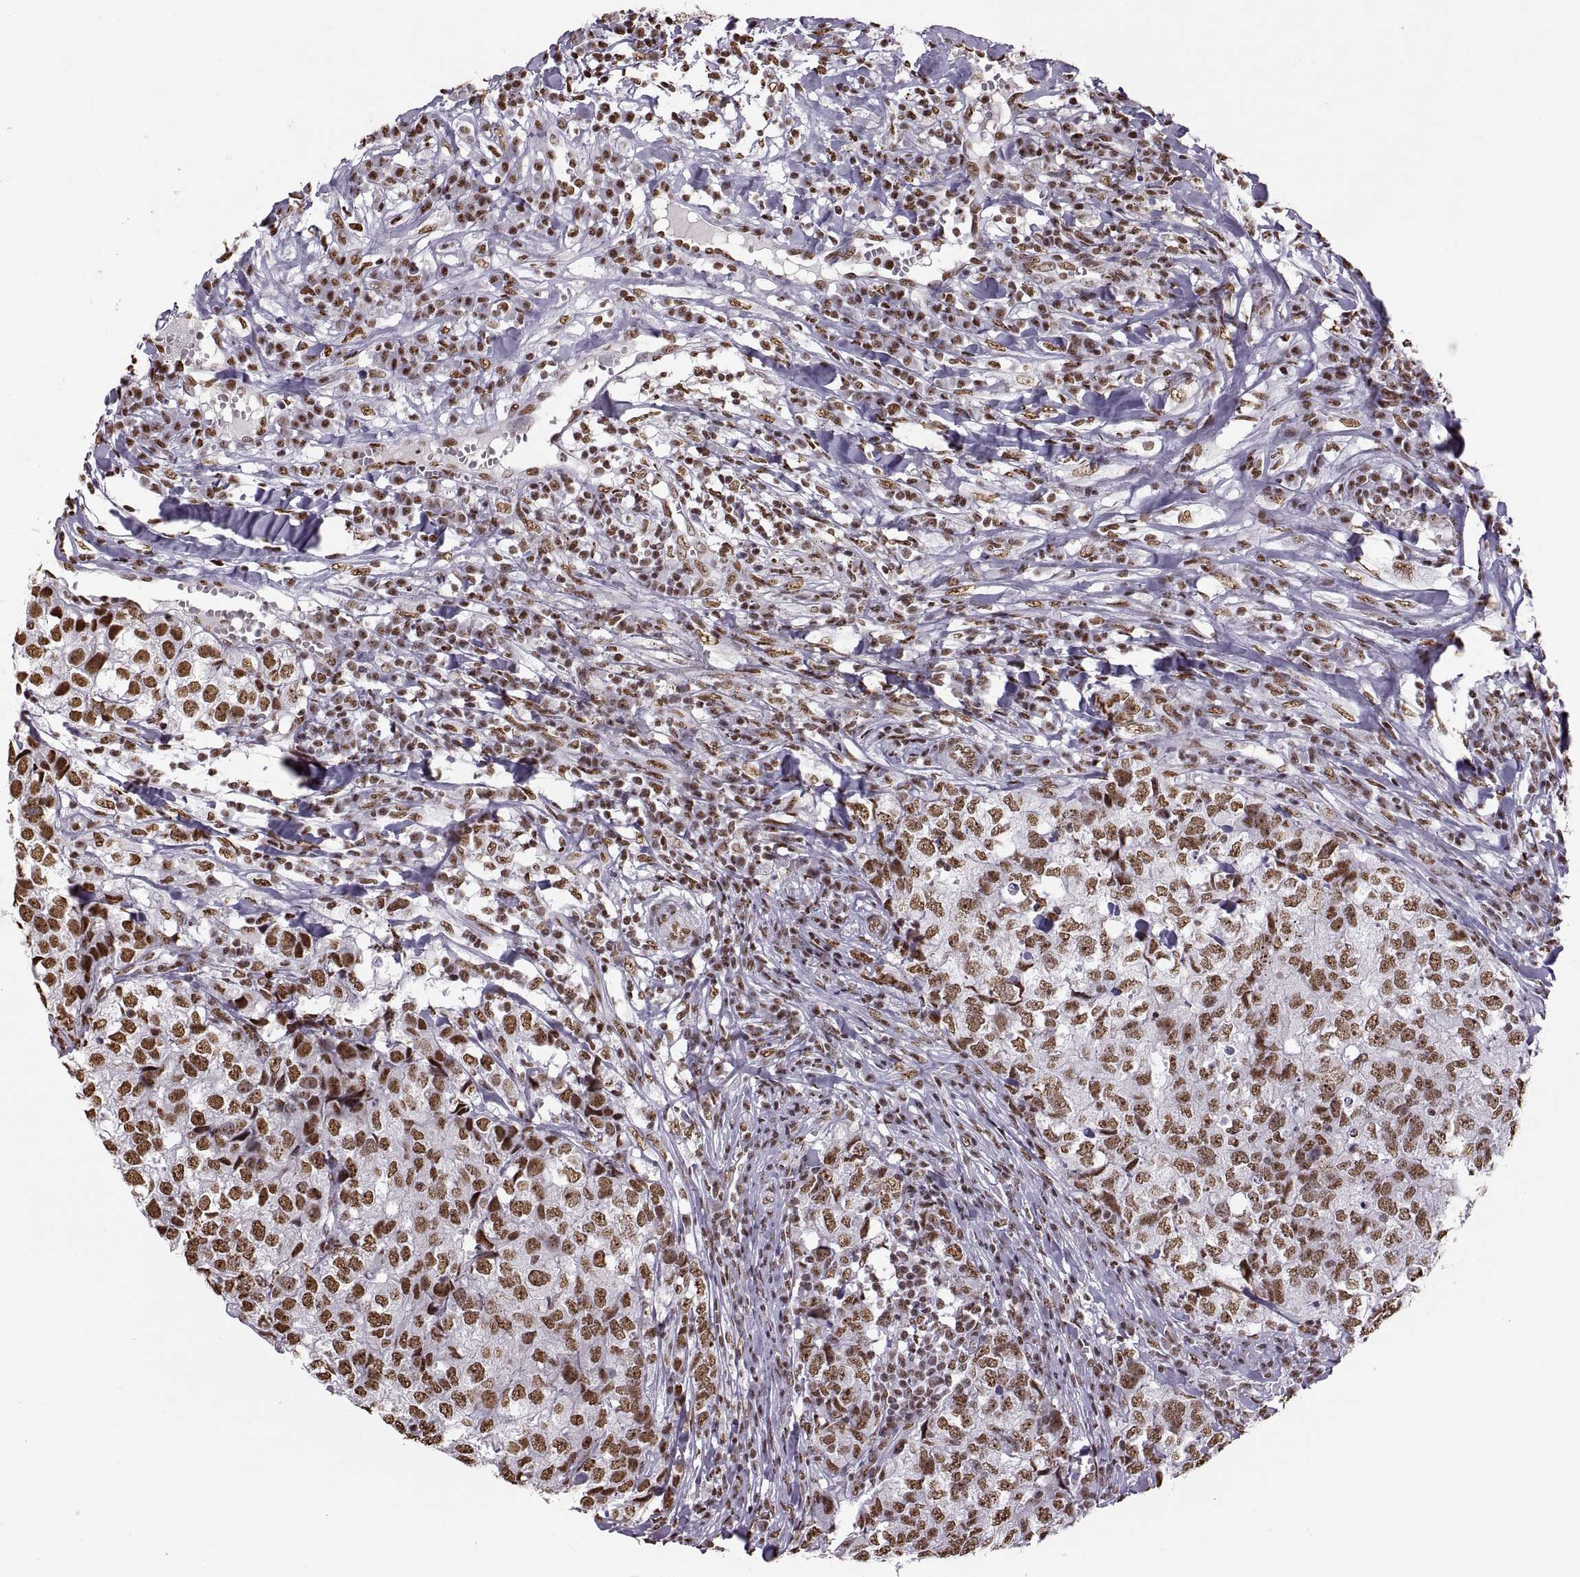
{"staining": {"intensity": "strong", "quantity": ">75%", "location": "nuclear"}, "tissue": "breast cancer", "cell_type": "Tumor cells", "image_type": "cancer", "snomed": [{"axis": "morphology", "description": "Duct carcinoma"}, {"axis": "topography", "description": "Breast"}], "caption": "Human infiltrating ductal carcinoma (breast) stained for a protein (brown) reveals strong nuclear positive staining in approximately >75% of tumor cells.", "gene": "SNAI1", "patient": {"sex": "female", "age": 30}}